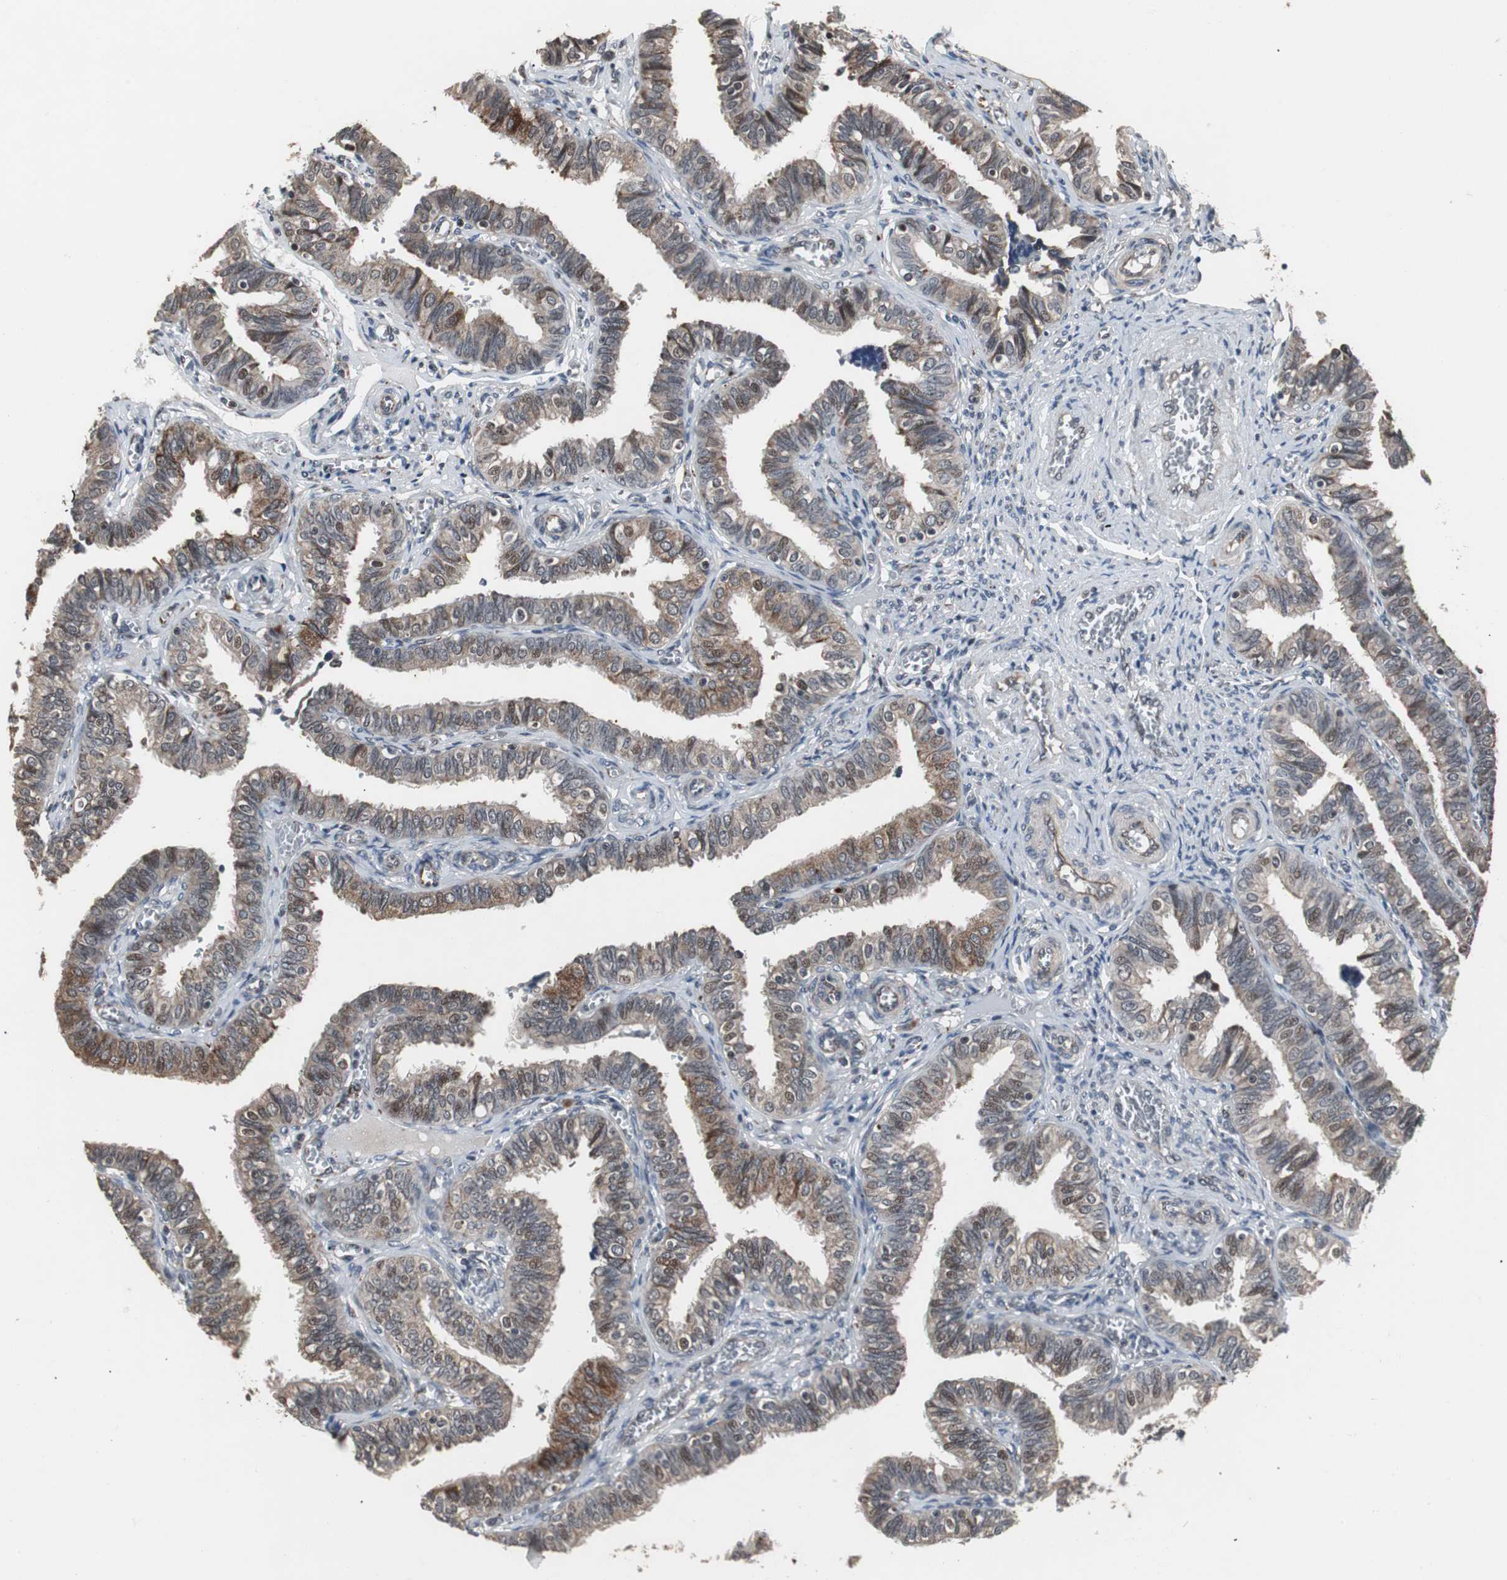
{"staining": {"intensity": "strong", "quantity": ">75%", "location": "cytoplasmic/membranous"}, "tissue": "fallopian tube", "cell_type": "Glandular cells", "image_type": "normal", "snomed": [{"axis": "morphology", "description": "Normal tissue, NOS"}, {"axis": "topography", "description": "Fallopian tube"}], "caption": "Fallopian tube stained with a brown dye displays strong cytoplasmic/membranous positive expression in approximately >75% of glandular cells.", "gene": "MRPL40", "patient": {"sex": "female", "age": 46}}